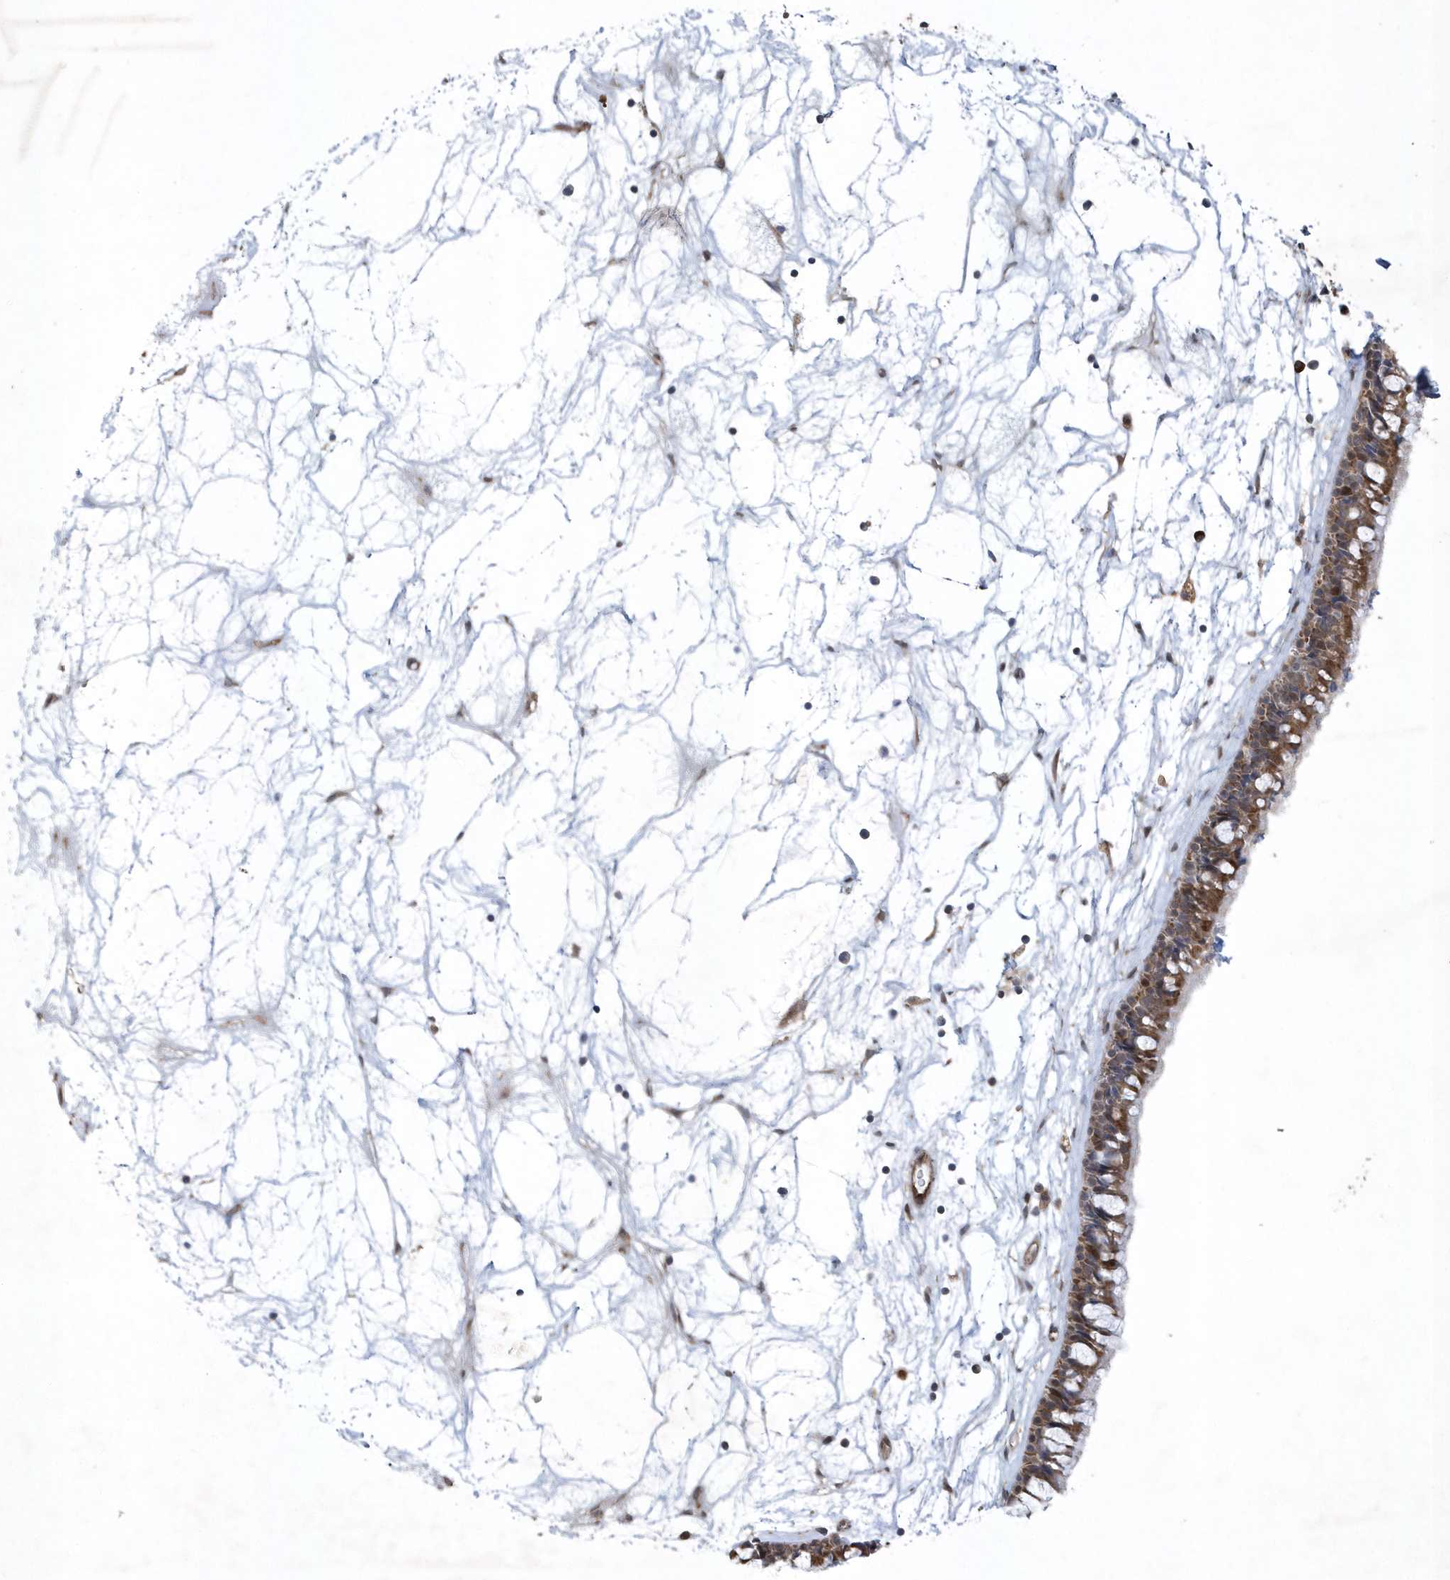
{"staining": {"intensity": "moderate", "quantity": ">75%", "location": "cytoplasmic/membranous"}, "tissue": "nasopharynx", "cell_type": "Respiratory epithelial cells", "image_type": "normal", "snomed": [{"axis": "morphology", "description": "Normal tissue, NOS"}, {"axis": "topography", "description": "Nasopharynx"}], "caption": "Nasopharynx stained with a protein marker shows moderate staining in respiratory epithelial cells.", "gene": "N4BP2", "patient": {"sex": "male", "age": 64}}